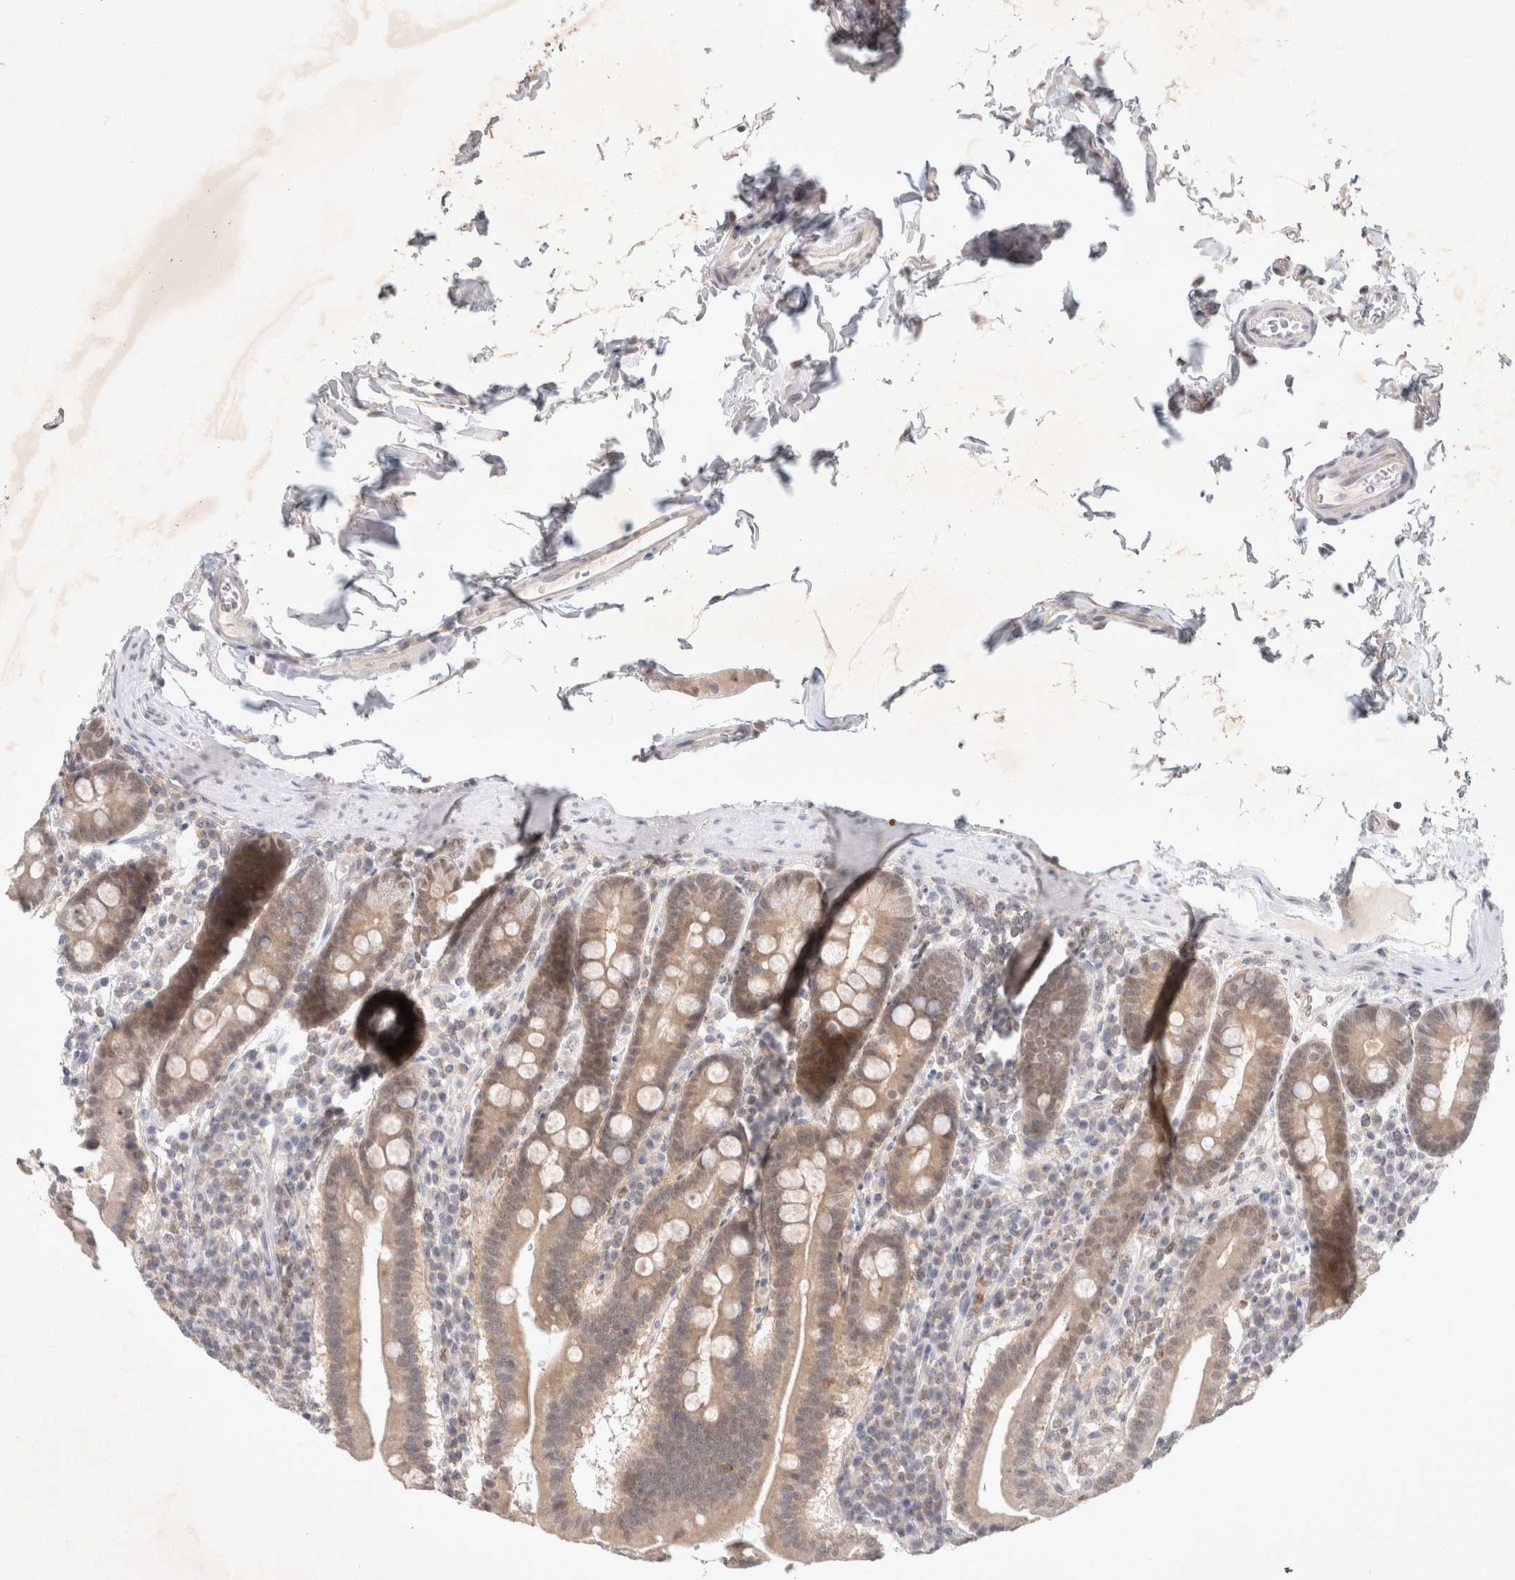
{"staining": {"intensity": "weak", "quantity": ">75%", "location": "cytoplasmic/membranous"}, "tissue": "duodenum", "cell_type": "Glandular cells", "image_type": "normal", "snomed": [{"axis": "morphology", "description": "Normal tissue, NOS"}, {"axis": "morphology", "description": "Adenocarcinoma, NOS"}, {"axis": "topography", "description": "Pancreas"}, {"axis": "topography", "description": "Duodenum"}], "caption": "Glandular cells display low levels of weak cytoplasmic/membranous expression in about >75% of cells in benign duodenum. Immunohistochemistry stains the protein in brown and the nuclei are stained blue.", "gene": "FBXO42", "patient": {"sex": "male", "age": 50}}